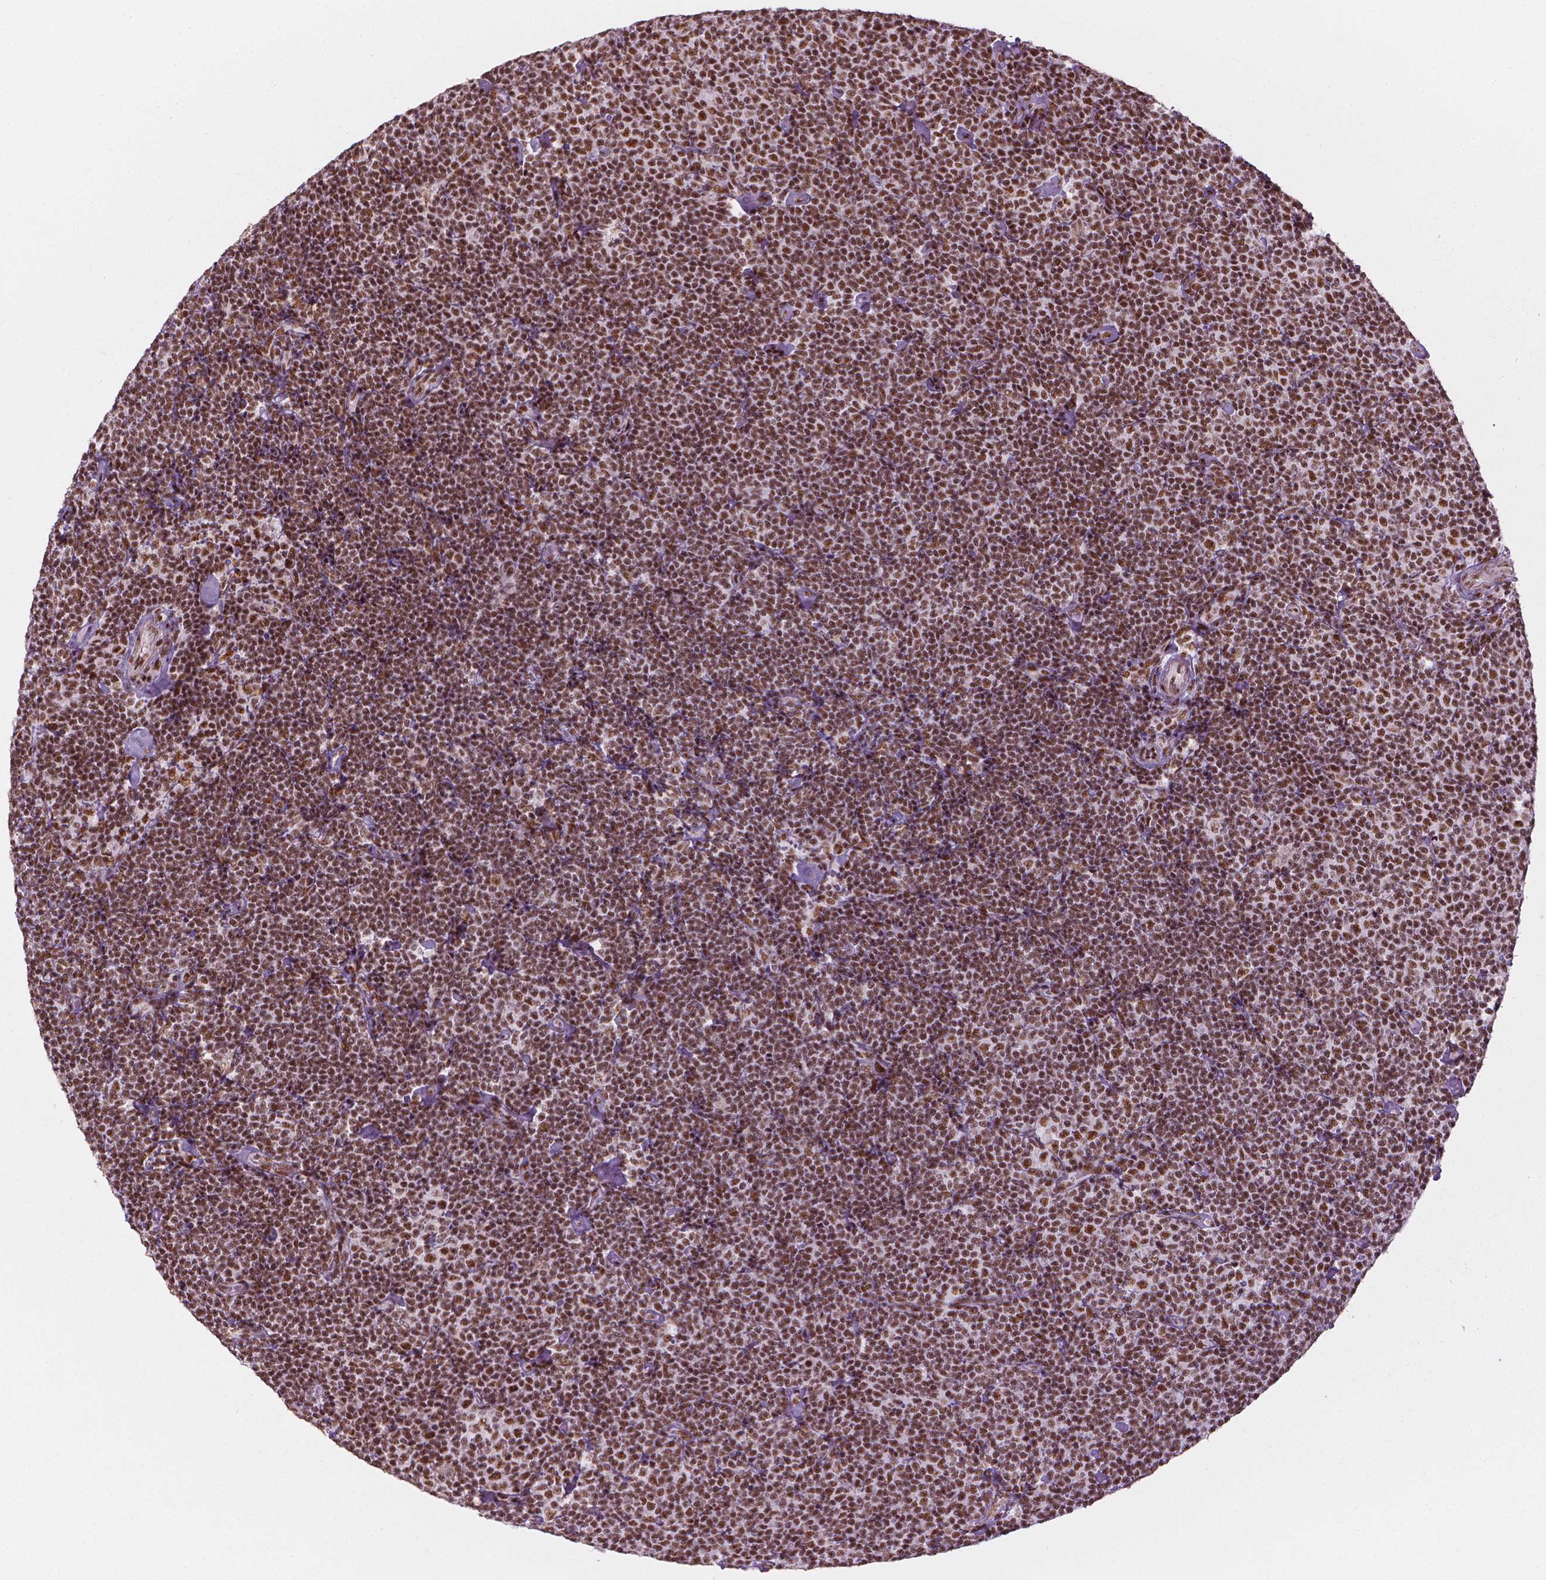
{"staining": {"intensity": "moderate", "quantity": ">75%", "location": "nuclear"}, "tissue": "lymphoma", "cell_type": "Tumor cells", "image_type": "cancer", "snomed": [{"axis": "morphology", "description": "Malignant lymphoma, non-Hodgkin's type, Low grade"}, {"axis": "topography", "description": "Lymph node"}], "caption": "Immunohistochemical staining of lymphoma demonstrates medium levels of moderate nuclear expression in about >75% of tumor cells.", "gene": "ELF2", "patient": {"sex": "male", "age": 81}}